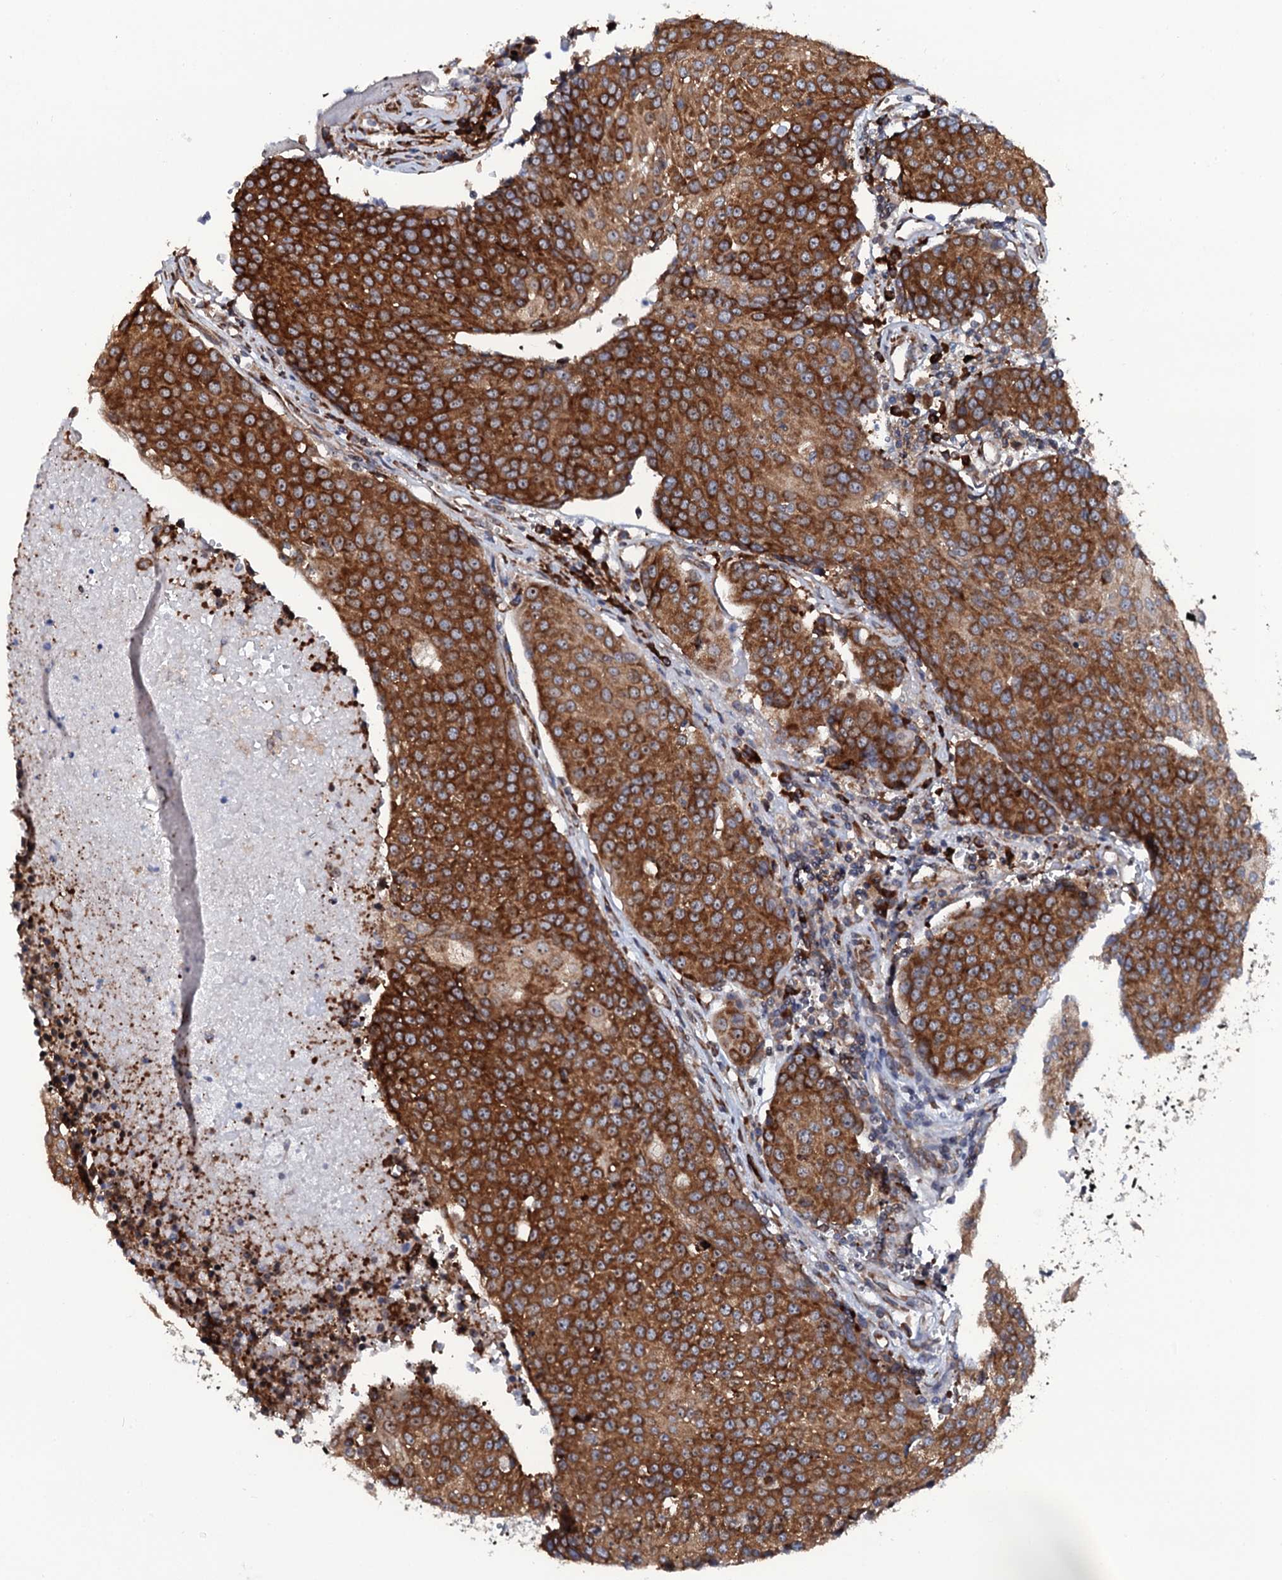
{"staining": {"intensity": "strong", "quantity": ">75%", "location": "cytoplasmic/membranous"}, "tissue": "urothelial cancer", "cell_type": "Tumor cells", "image_type": "cancer", "snomed": [{"axis": "morphology", "description": "Urothelial carcinoma, High grade"}, {"axis": "topography", "description": "Urinary bladder"}], "caption": "A photomicrograph of high-grade urothelial carcinoma stained for a protein displays strong cytoplasmic/membranous brown staining in tumor cells.", "gene": "SPTY2D1", "patient": {"sex": "female", "age": 85}}